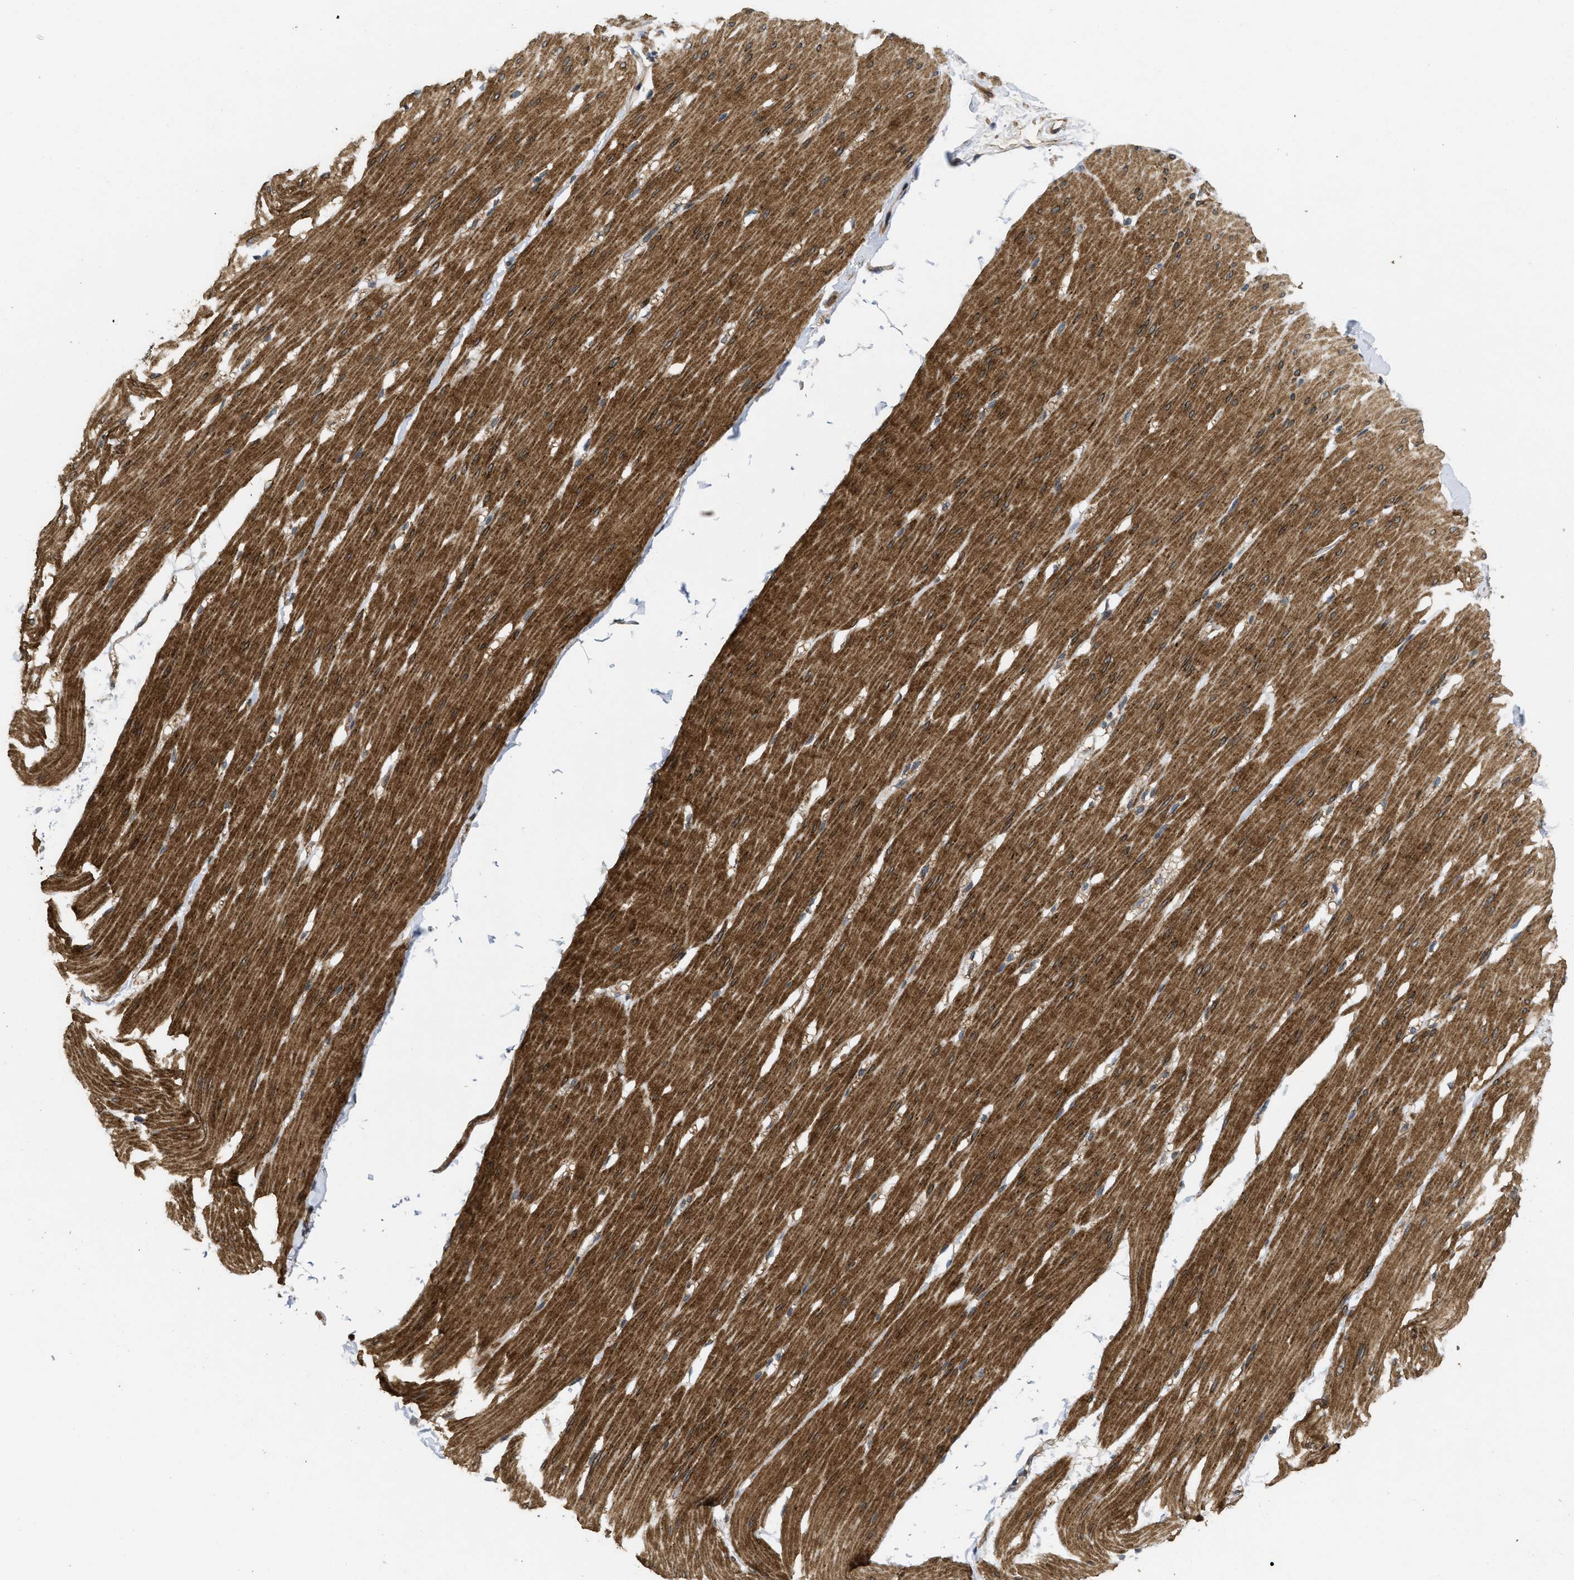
{"staining": {"intensity": "strong", "quantity": ">75%", "location": "cytoplasmic/membranous"}, "tissue": "smooth muscle", "cell_type": "Smooth muscle cells", "image_type": "normal", "snomed": [{"axis": "morphology", "description": "Normal tissue, NOS"}, {"axis": "topography", "description": "Smooth muscle"}, {"axis": "topography", "description": "Colon"}], "caption": "IHC (DAB) staining of unremarkable smooth muscle shows strong cytoplasmic/membranous protein staining in approximately >75% of smooth muscle cells. The protein is shown in brown color, while the nuclei are stained blue.", "gene": "FZD6", "patient": {"sex": "male", "age": 67}}